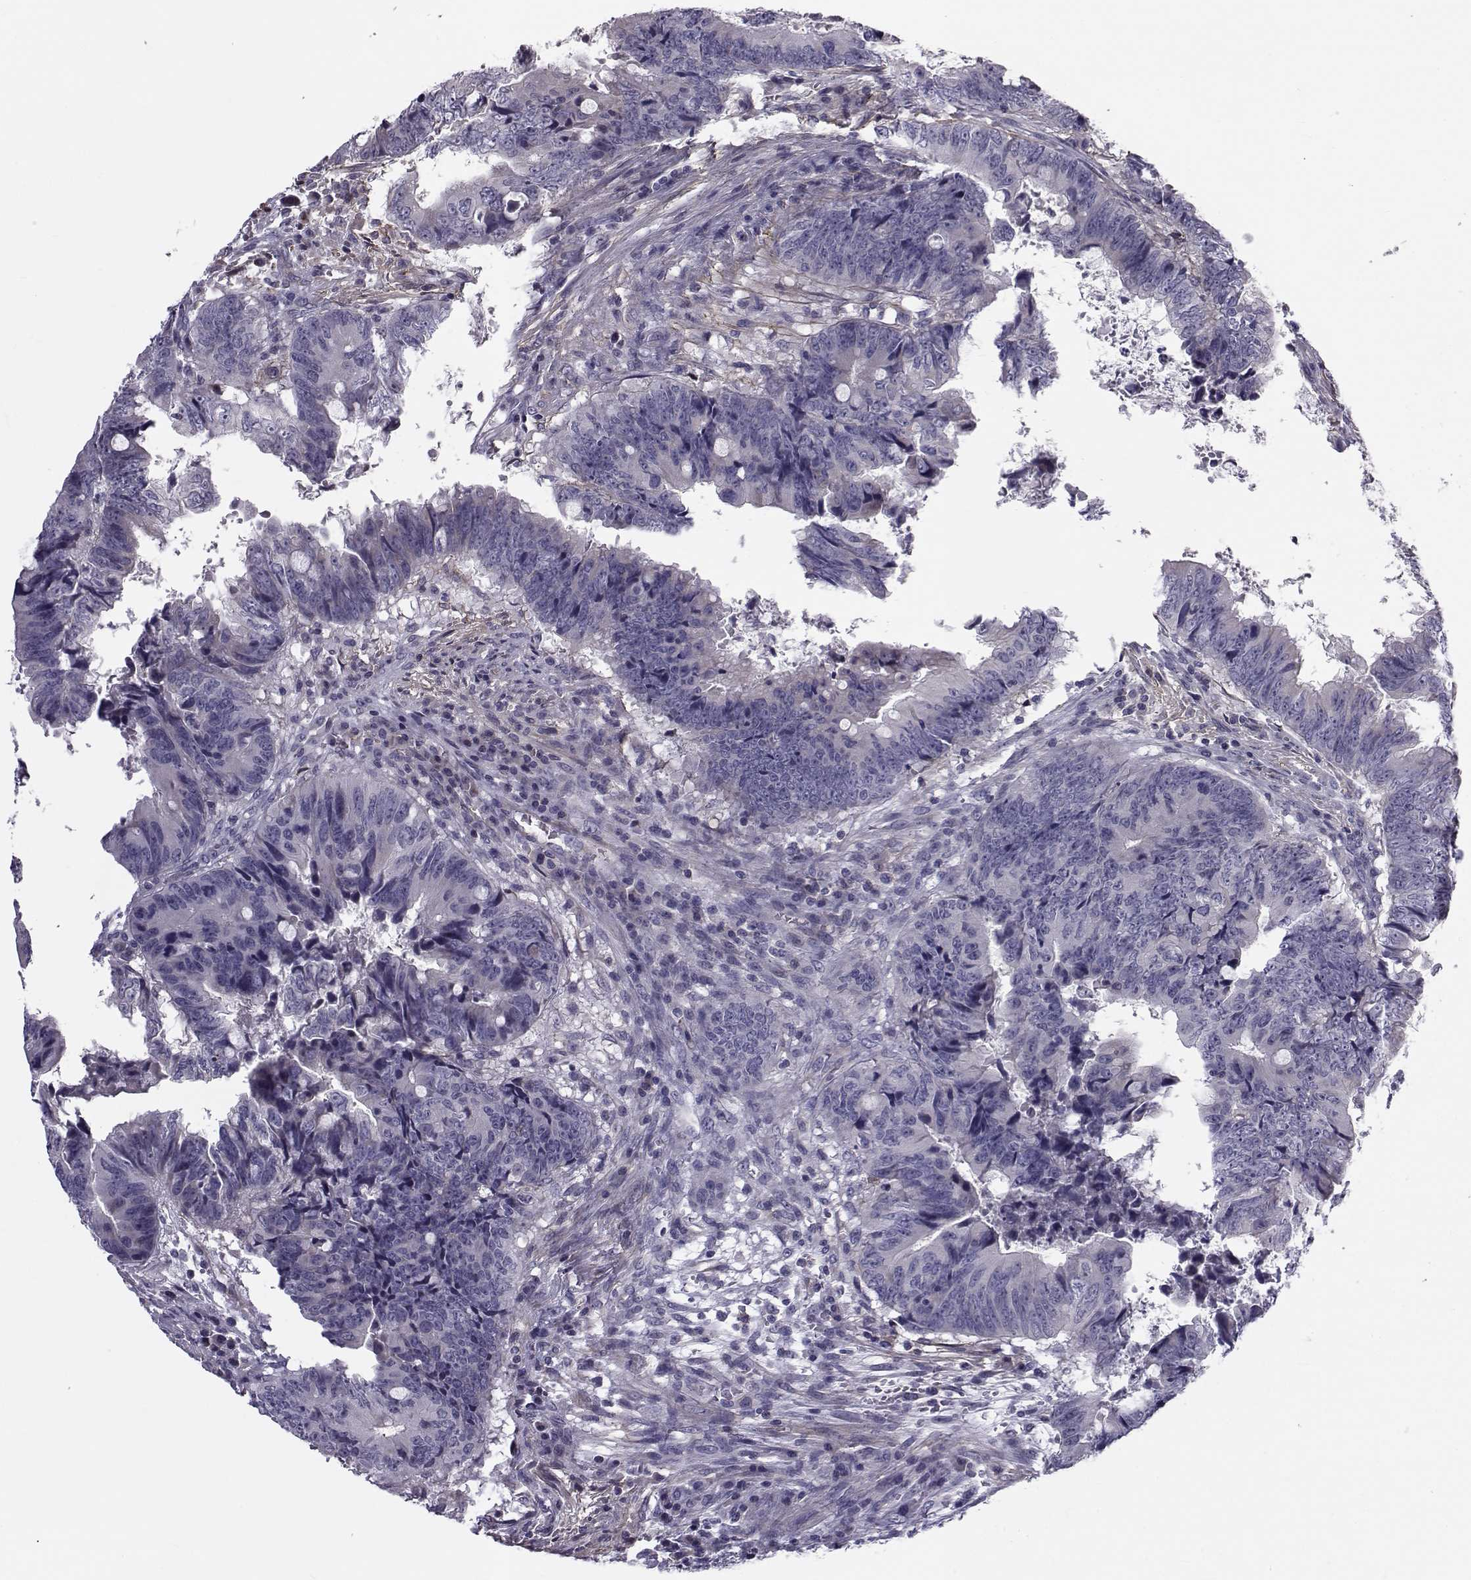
{"staining": {"intensity": "negative", "quantity": "none", "location": "none"}, "tissue": "colorectal cancer", "cell_type": "Tumor cells", "image_type": "cancer", "snomed": [{"axis": "morphology", "description": "Adenocarcinoma, NOS"}, {"axis": "topography", "description": "Colon"}], "caption": "The image exhibits no staining of tumor cells in adenocarcinoma (colorectal). Brightfield microscopy of IHC stained with DAB (3,3'-diaminobenzidine) (brown) and hematoxylin (blue), captured at high magnification.", "gene": "LRRC27", "patient": {"sex": "female", "age": 82}}